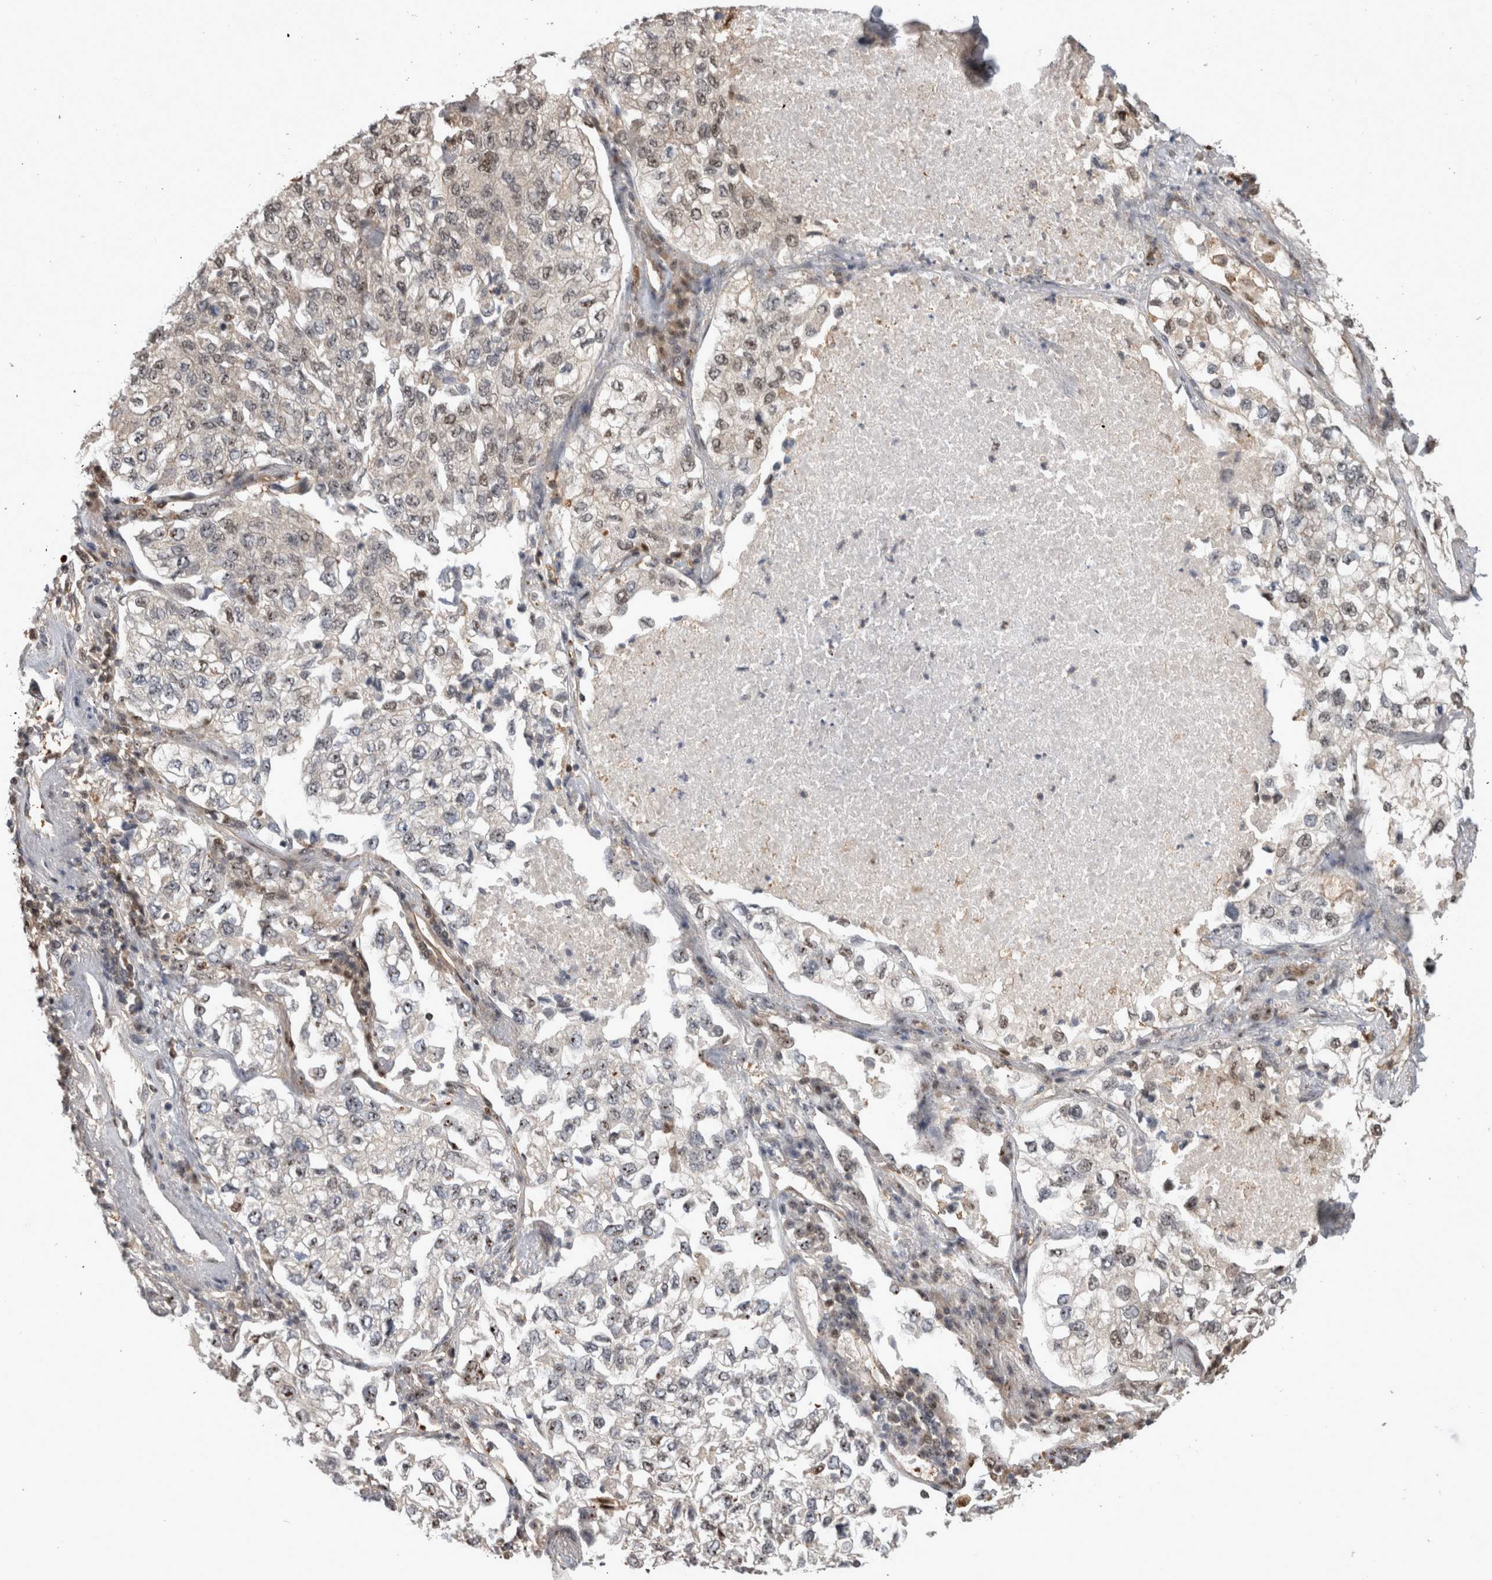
{"staining": {"intensity": "moderate", "quantity": "<25%", "location": "cytoplasmic/membranous,nuclear"}, "tissue": "lung cancer", "cell_type": "Tumor cells", "image_type": "cancer", "snomed": [{"axis": "morphology", "description": "Adenocarcinoma, NOS"}, {"axis": "topography", "description": "Lung"}], "caption": "Moderate cytoplasmic/membranous and nuclear positivity is appreciated in approximately <25% of tumor cells in lung cancer (adenocarcinoma).", "gene": "TDRD7", "patient": {"sex": "male", "age": 63}}